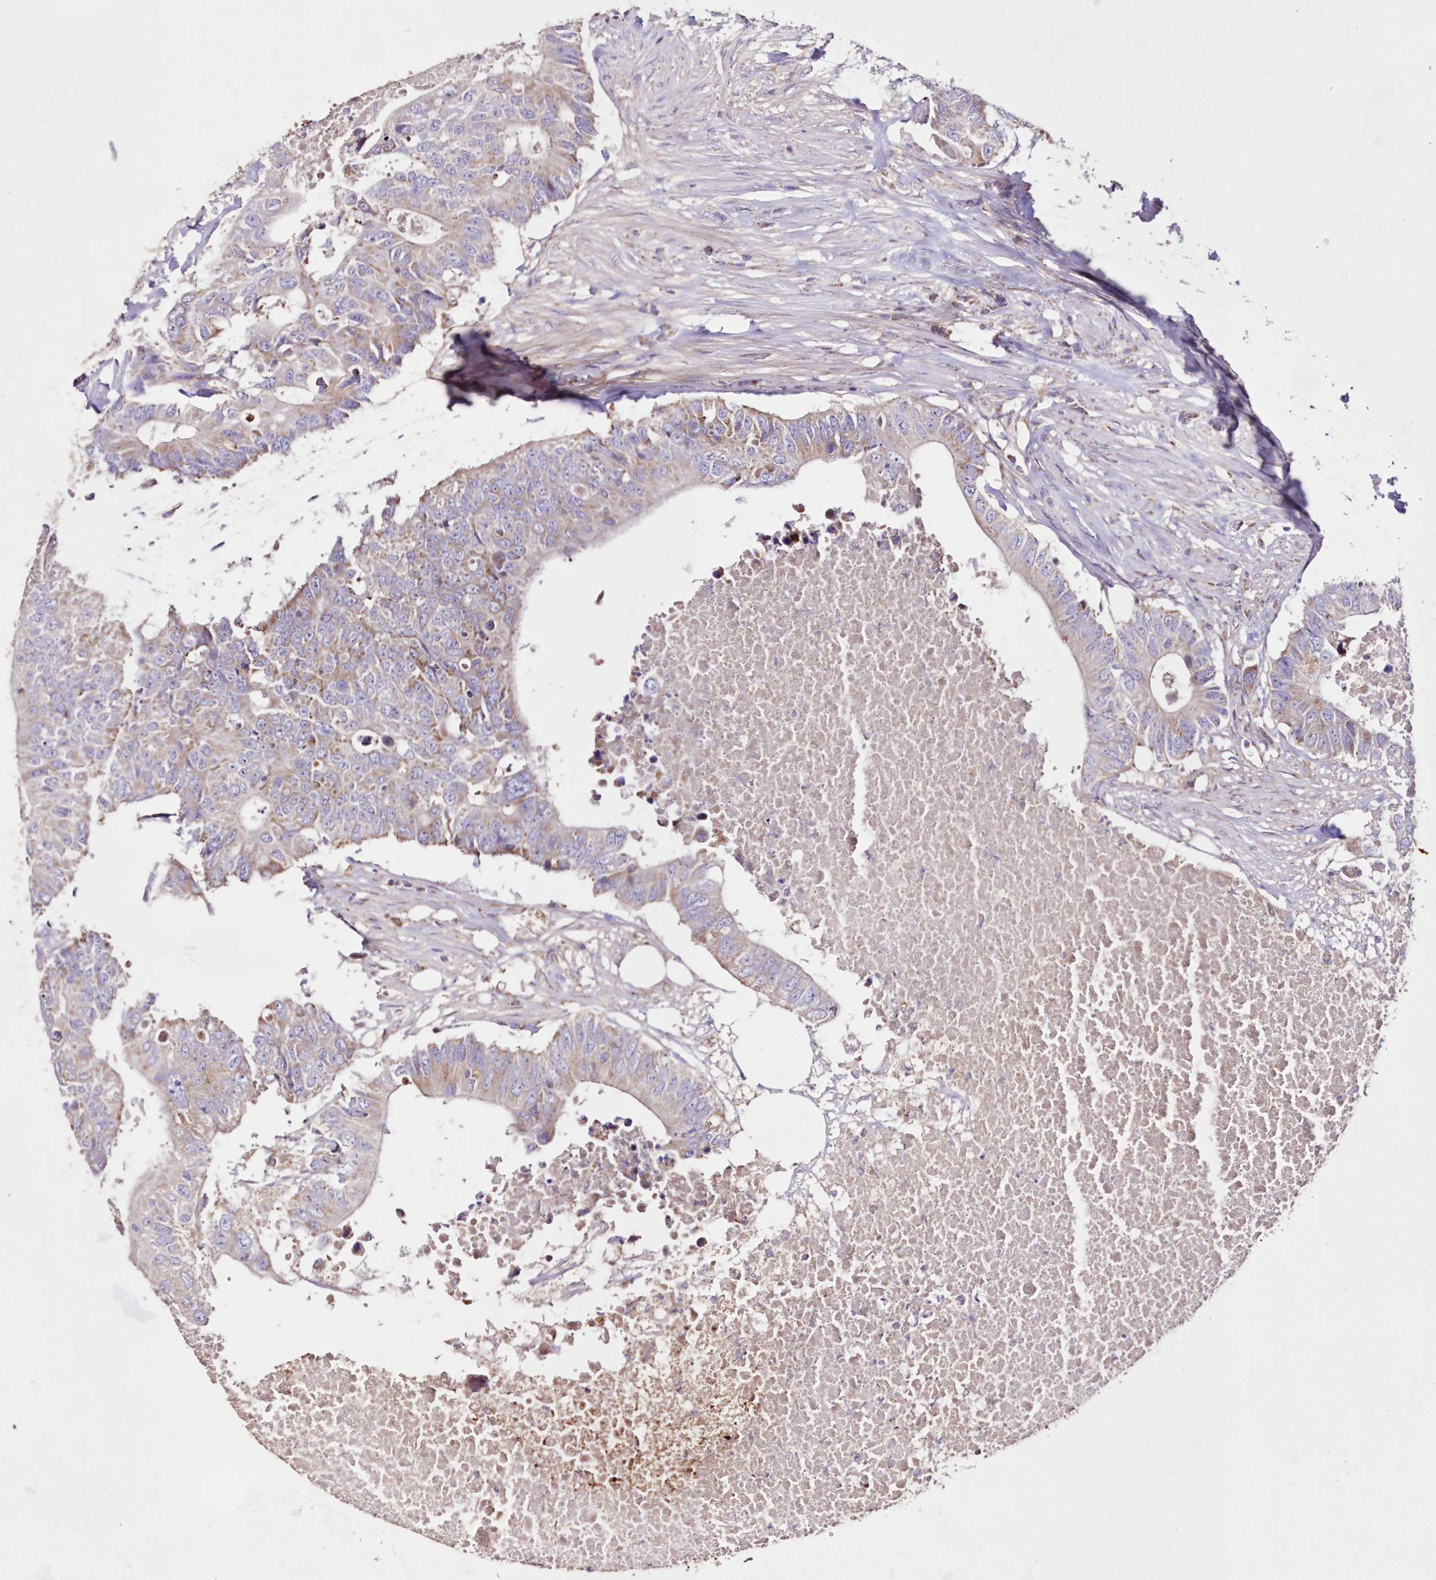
{"staining": {"intensity": "moderate", "quantity": "25%-75%", "location": "cytoplasmic/membranous"}, "tissue": "colorectal cancer", "cell_type": "Tumor cells", "image_type": "cancer", "snomed": [{"axis": "morphology", "description": "Adenocarcinoma, NOS"}, {"axis": "topography", "description": "Colon"}], "caption": "Colorectal adenocarcinoma stained with a protein marker reveals moderate staining in tumor cells.", "gene": "HADHB", "patient": {"sex": "male", "age": 71}}